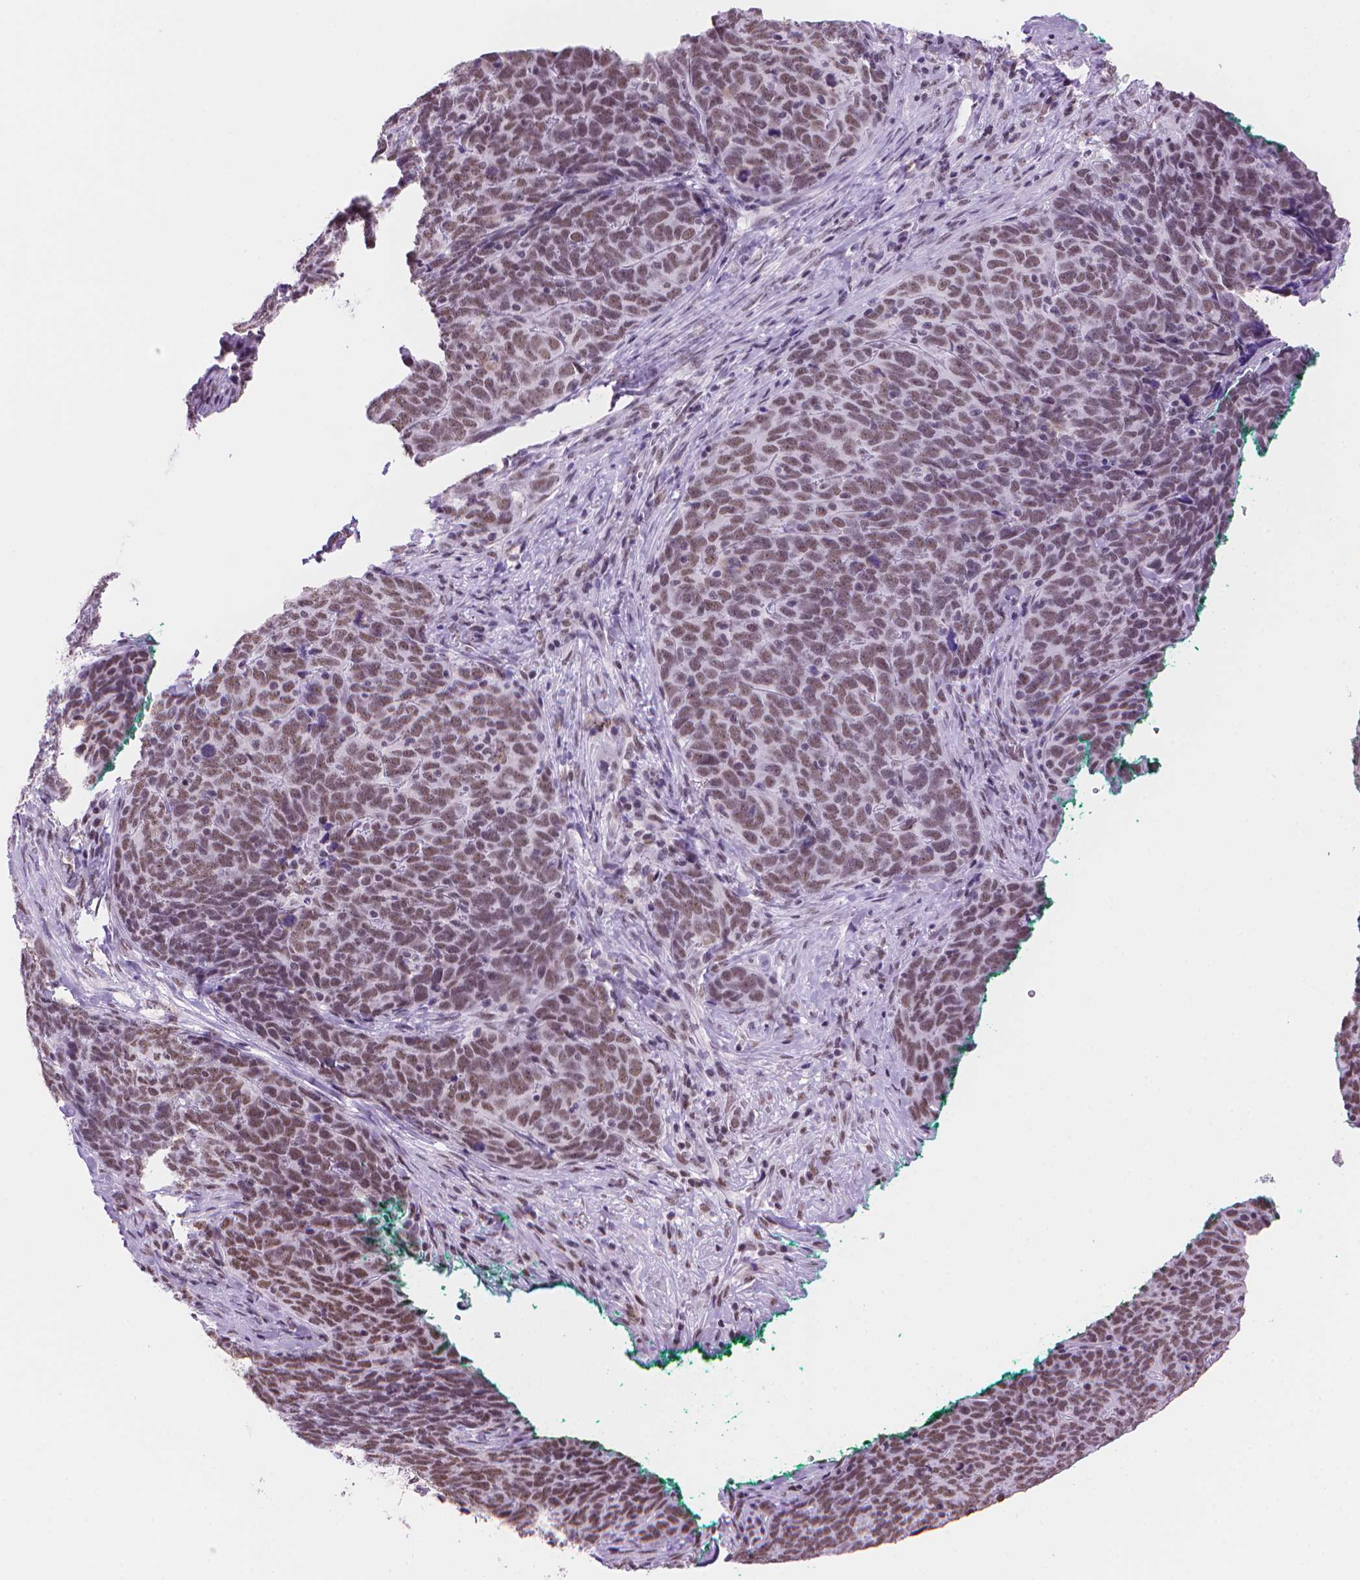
{"staining": {"intensity": "moderate", "quantity": ">75%", "location": "nuclear"}, "tissue": "skin cancer", "cell_type": "Tumor cells", "image_type": "cancer", "snomed": [{"axis": "morphology", "description": "Squamous cell carcinoma, NOS"}, {"axis": "topography", "description": "Skin"}, {"axis": "topography", "description": "Anal"}], "caption": "The histopathology image displays a brown stain indicating the presence of a protein in the nuclear of tumor cells in skin cancer (squamous cell carcinoma). Immunohistochemistry stains the protein of interest in brown and the nuclei are stained blue.", "gene": "RPA4", "patient": {"sex": "female", "age": 51}}